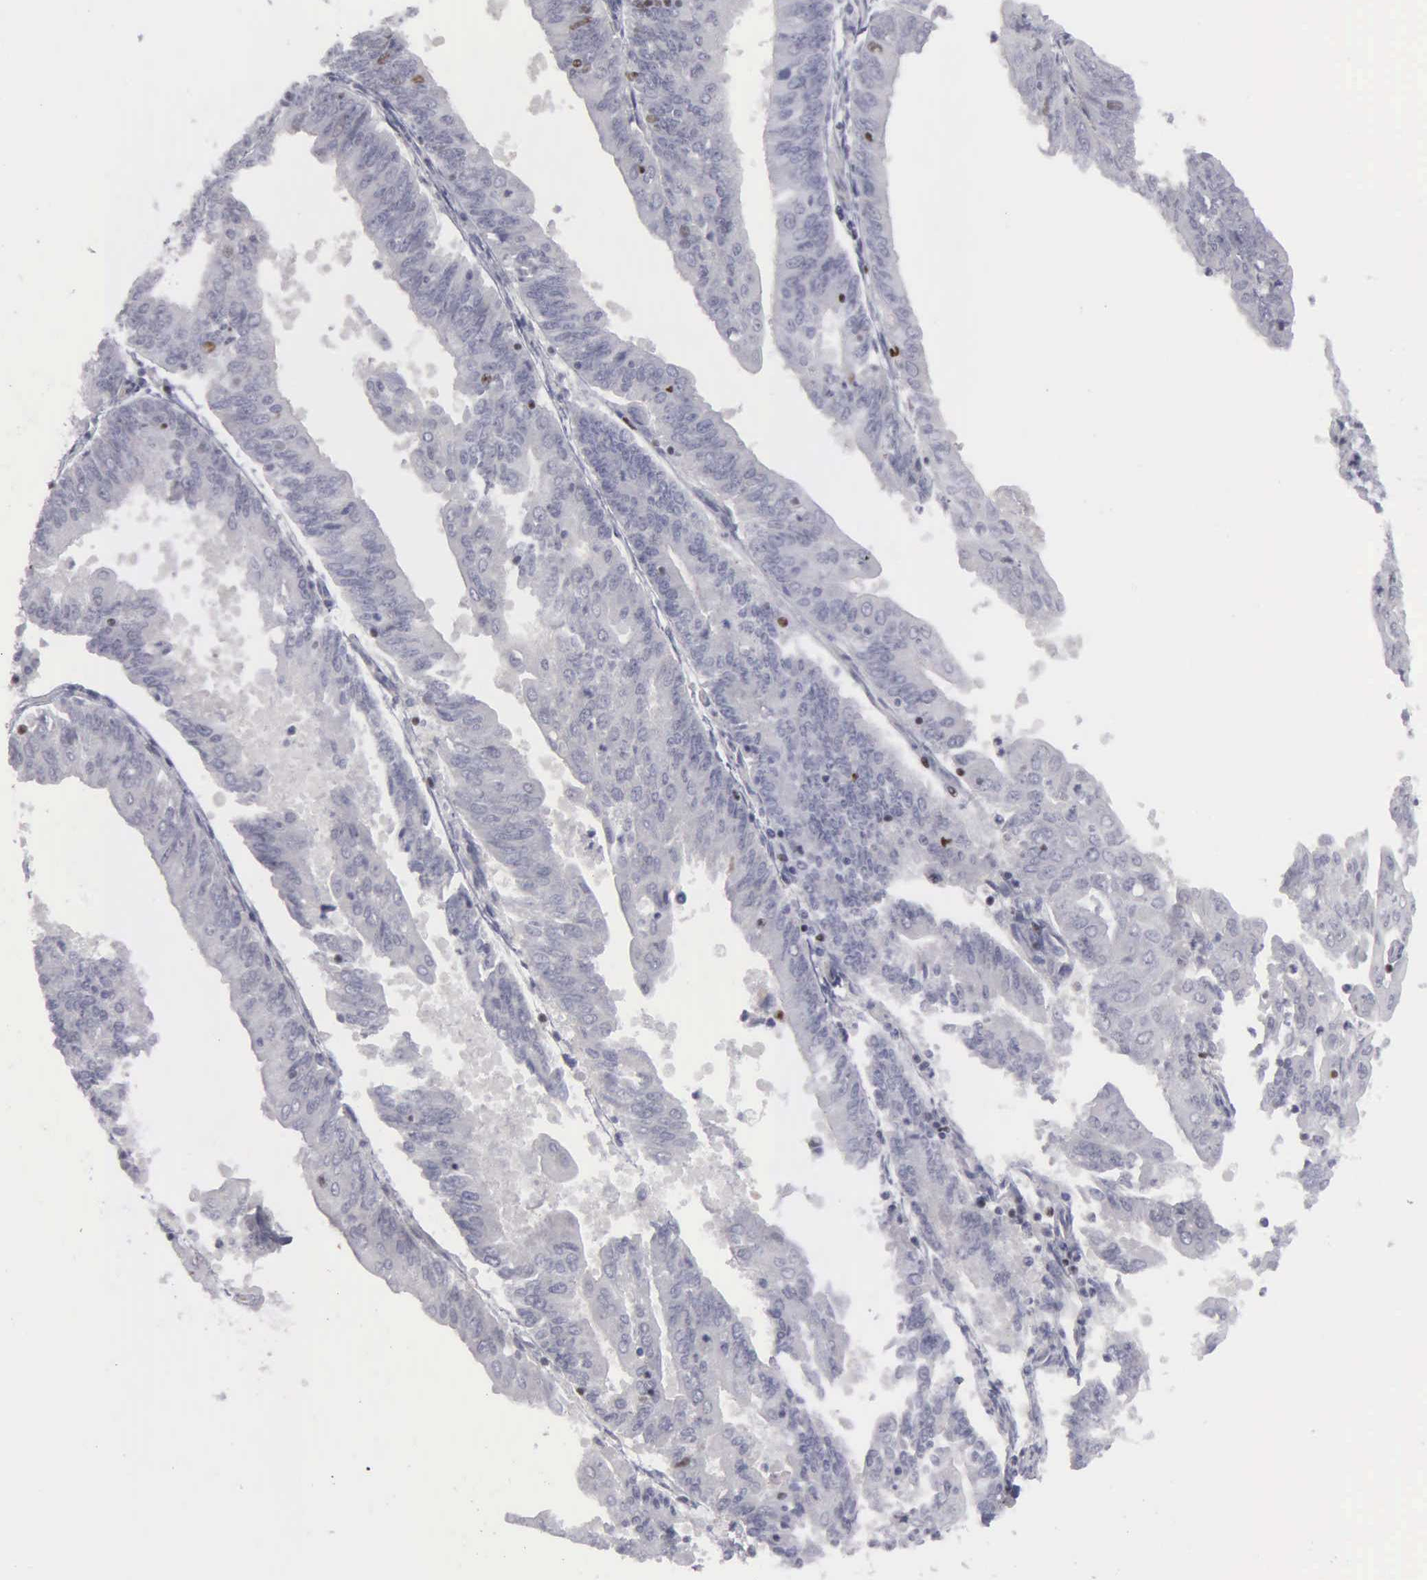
{"staining": {"intensity": "negative", "quantity": "none", "location": "none"}, "tissue": "endometrial cancer", "cell_type": "Tumor cells", "image_type": "cancer", "snomed": [{"axis": "morphology", "description": "Adenocarcinoma, NOS"}, {"axis": "topography", "description": "Endometrium"}], "caption": "High power microscopy image of an IHC image of endometrial cancer, revealing no significant expression in tumor cells. (DAB IHC, high magnification).", "gene": "KIAA0586", "patient": {"sex": "female", "age": 79}}